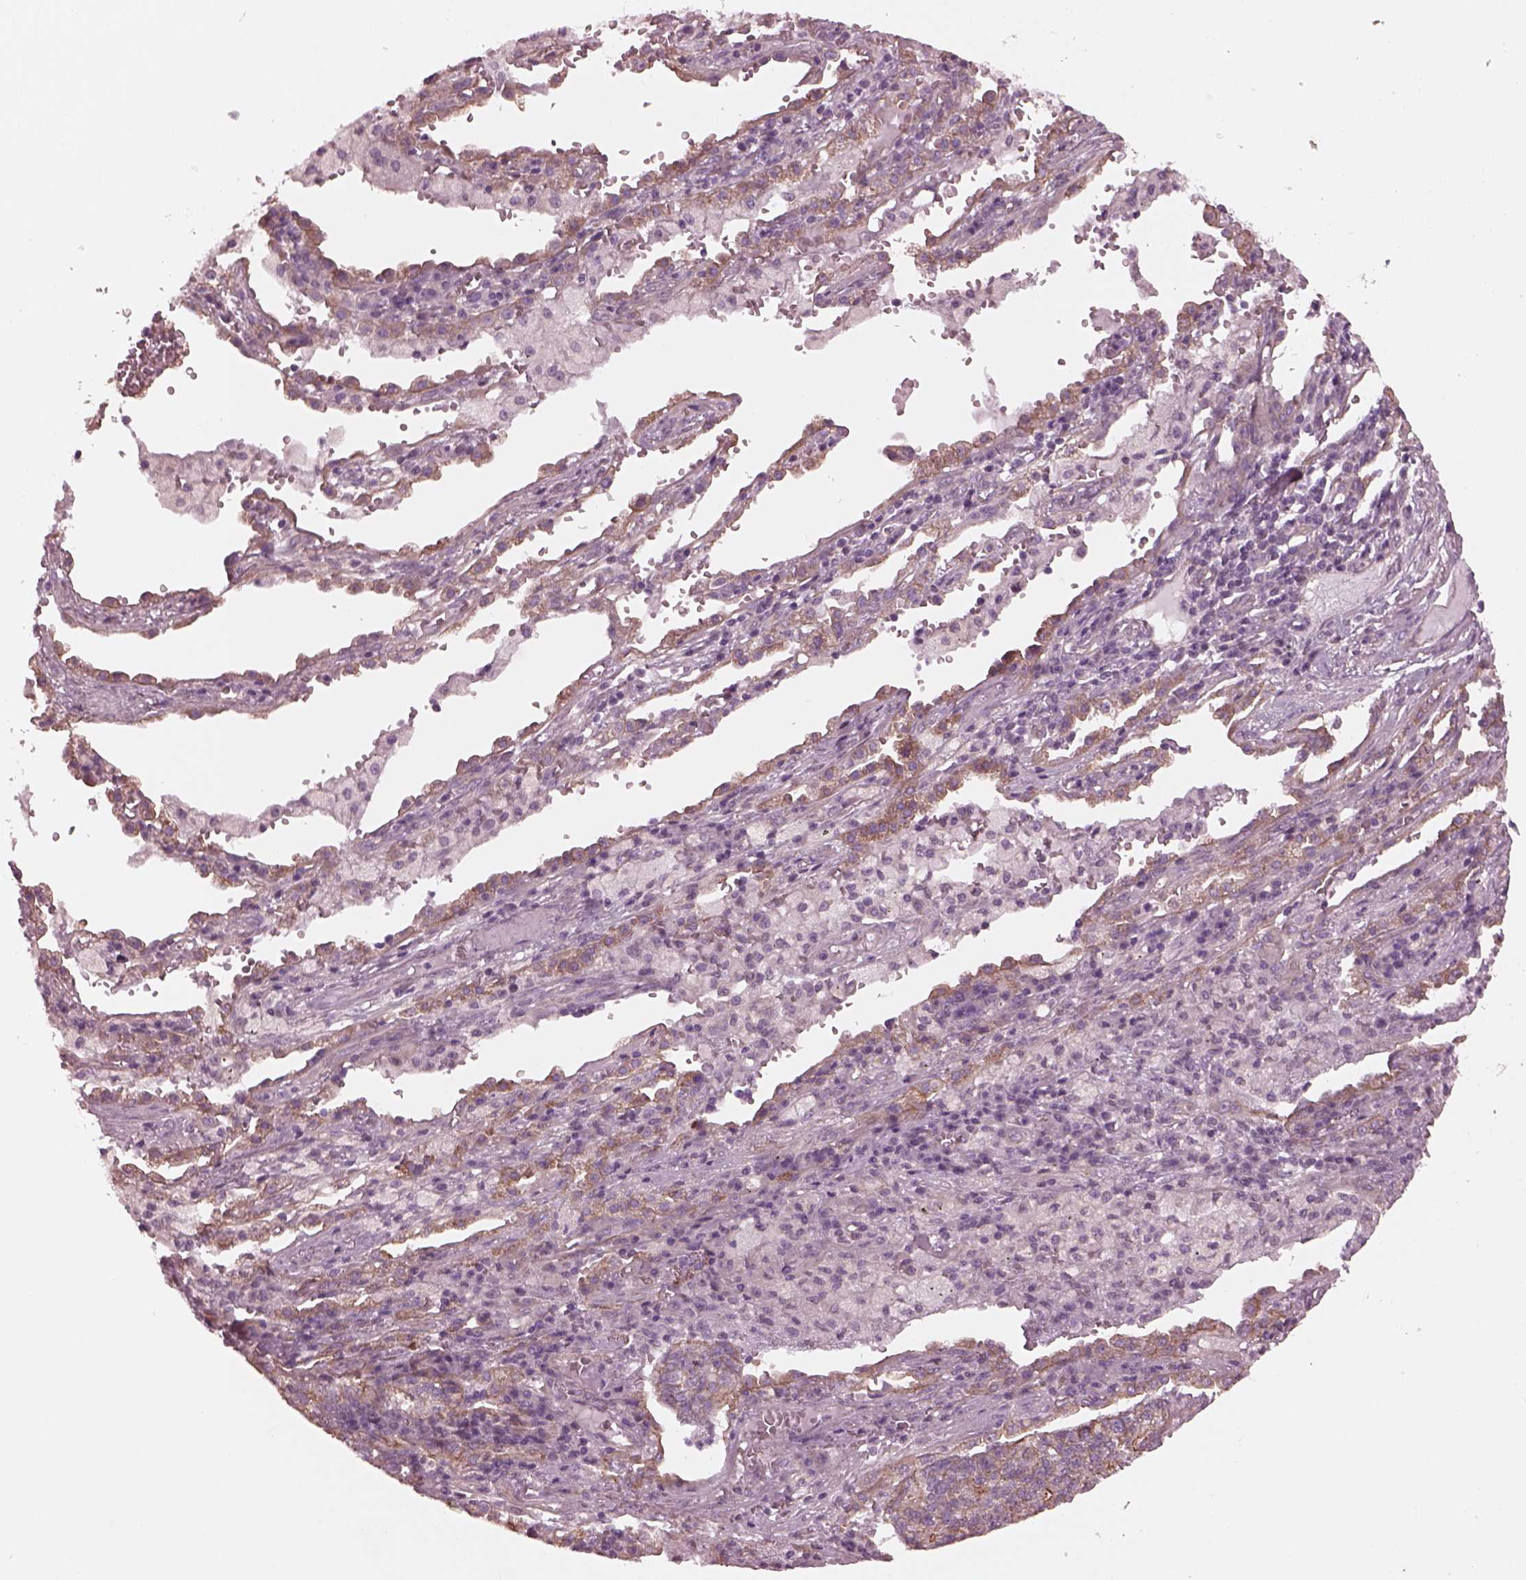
{"staining": {"intensity": "strong", "quantity": "<25%", "location": "cytoplasmic/membranous"}, "tissue": "lung cancer", "cell_type": "Tumor cells", "image_type": "cancer", "snomed": [{"axis": "morphology", "description": "Adenocarcinoma, NOS"}, {"axis": "topography", "description": "Lung"}], "caption": "This micrograph shows immunohistochemistry (IHC) staining of lung cancer, with medium strong cytoplasmic/membranous expression in about <25% of tumor cells.", "gene": "ODAD1", "patient": {"sex": "male", "age": 57}}